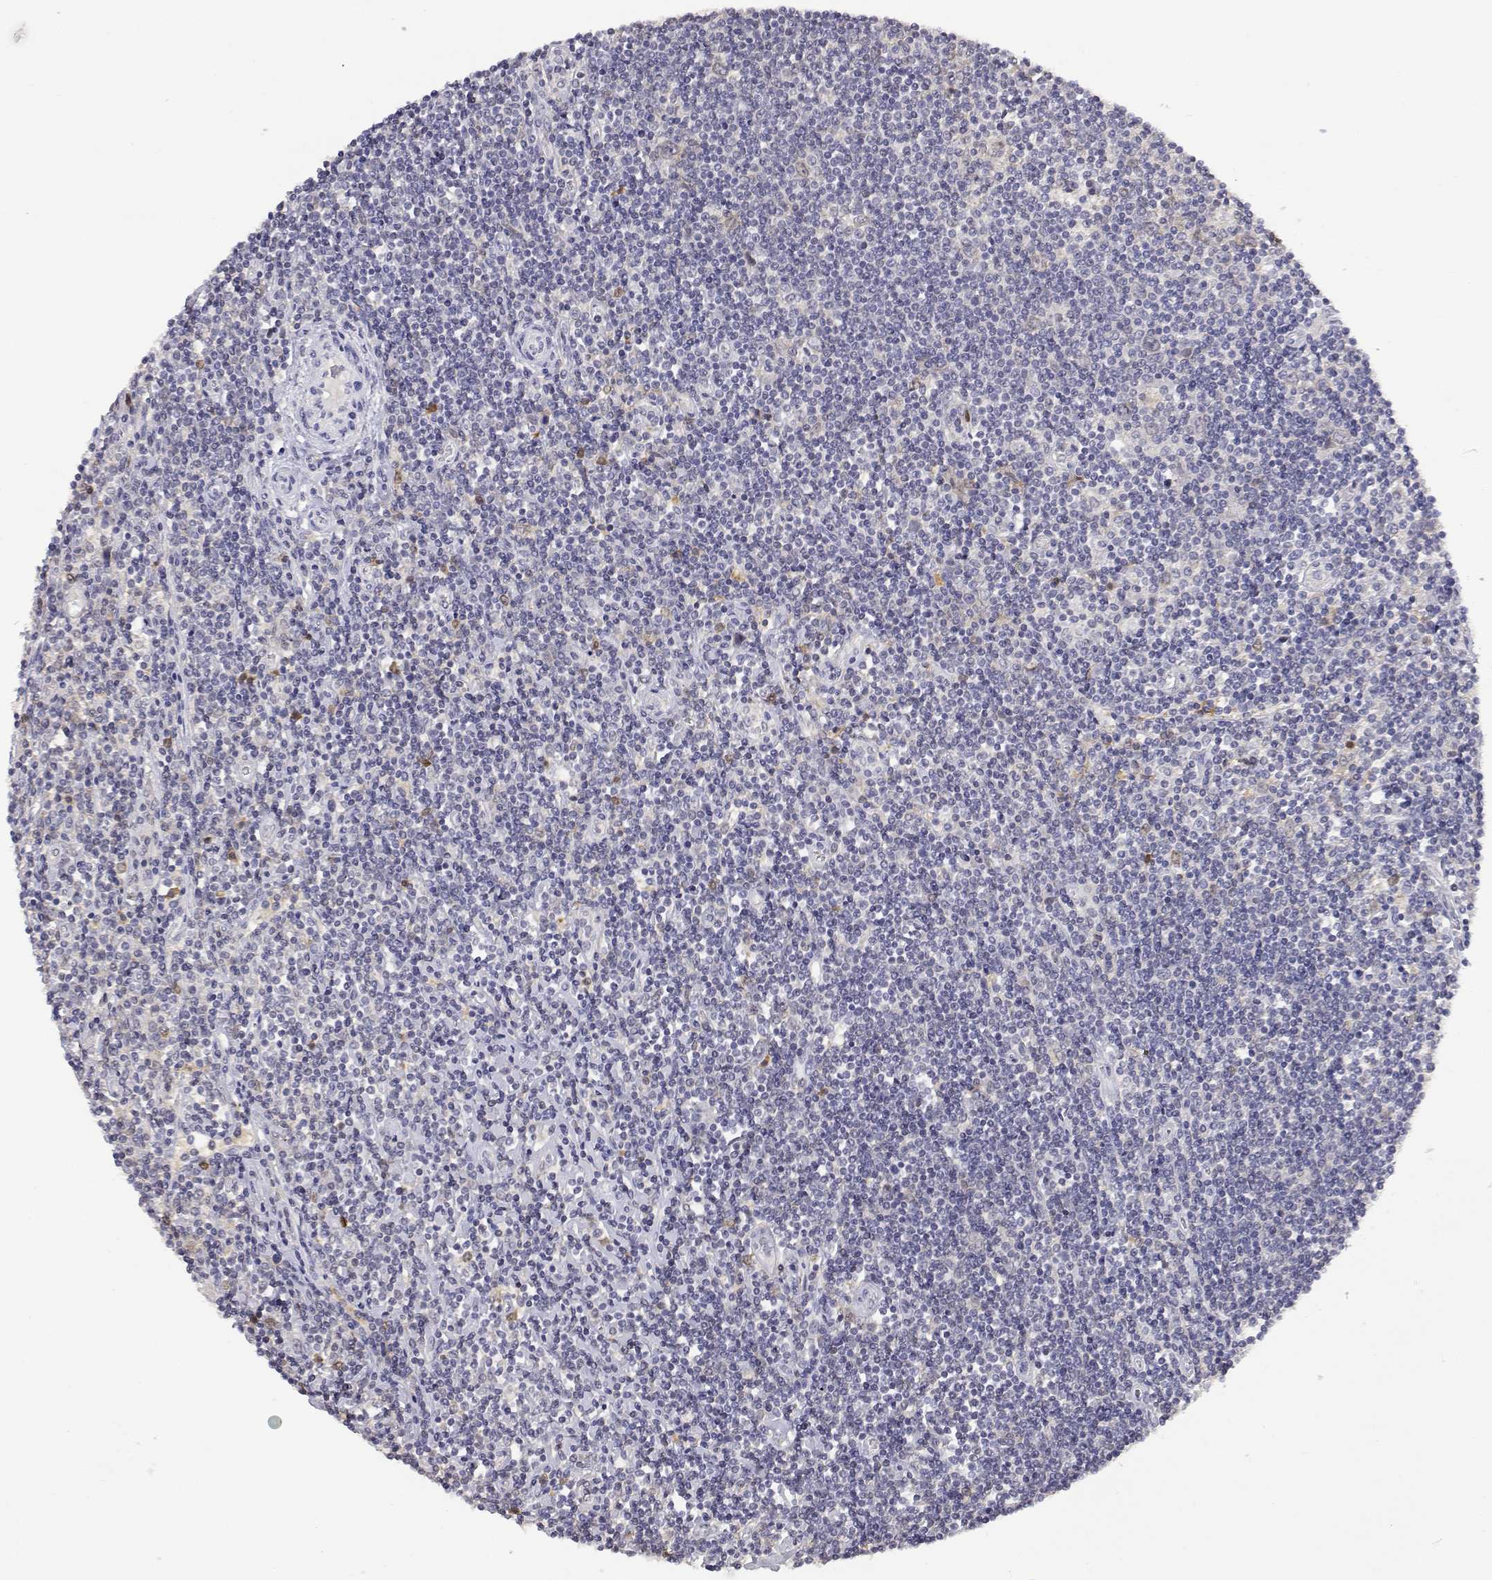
{"staining": {"intensity": "negative", "quantity": "none", "location": "none"}, "tissue": "lymphoma", "cell_type": "Tumor cells", "image_type": "cancer", "snomed": [{"axis": "morphology", "description": "Hodgkin's disease, NOS"}, {"axis": "topography", "description": "Lymph node"}], "caption": "Human lymphoma stained for a protein using IHC exhibits no expression in tumor cells.", "gene": "ADA", "patient": {"sex": "male", "age": 40}}